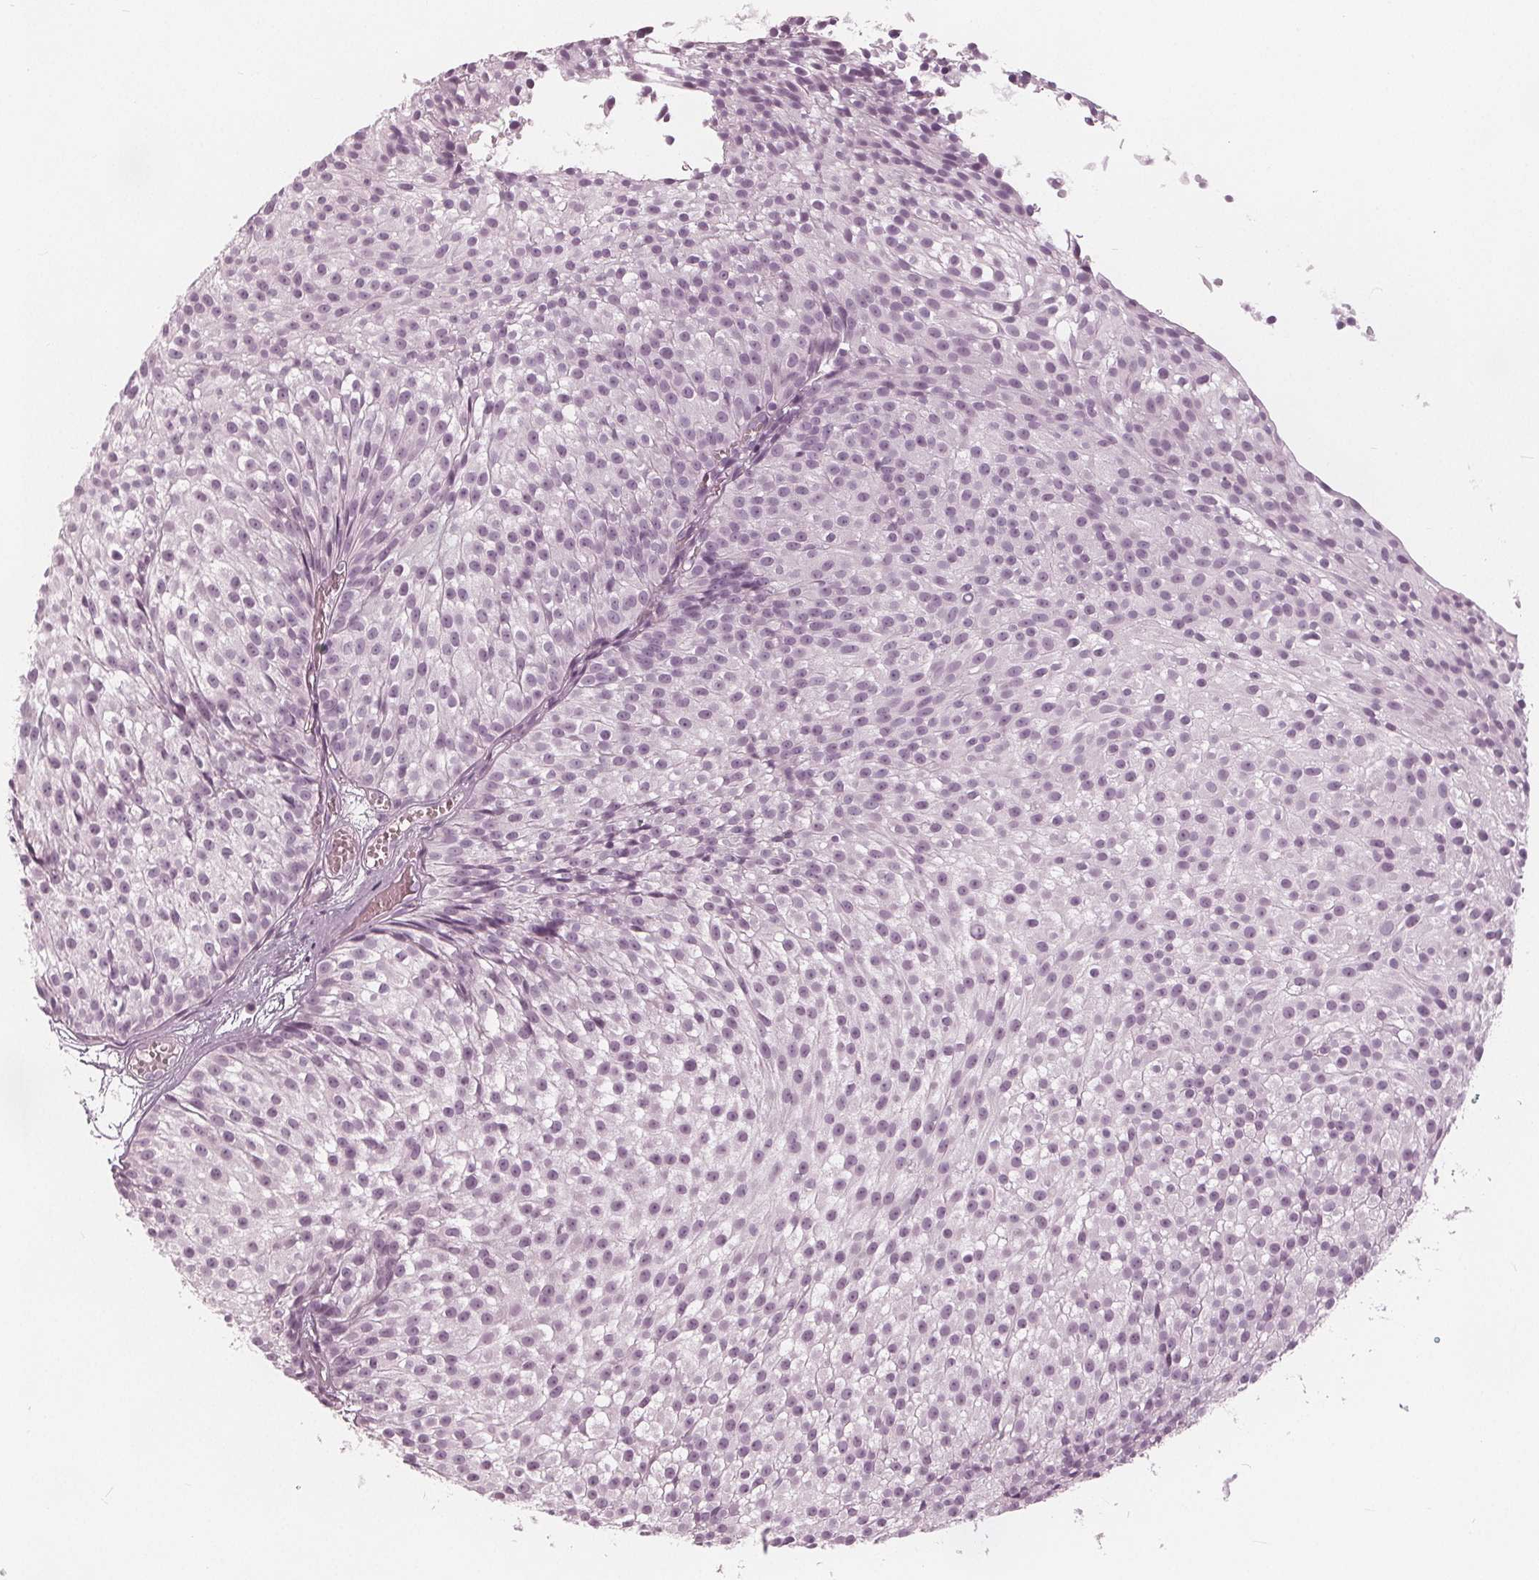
{"staining": {"intensity": "negative", "quantity": "none", "location": "none"}, "tissue": "urothelial cancer", "cell_type": "Tumor cells", "image_type": "cancer", "snomed": [{"axis": "morphology", "description": "Urothelial carcinoma, Low grade"}, {"axis": "topography", "description": "Urinary bladder"}], "caption": "This is an IHC image of low-grade urothelial carcinoma. There is no staining in tumor cells.", "gene": "PAEP", "patient": {"sex": "male", "age": 63}}